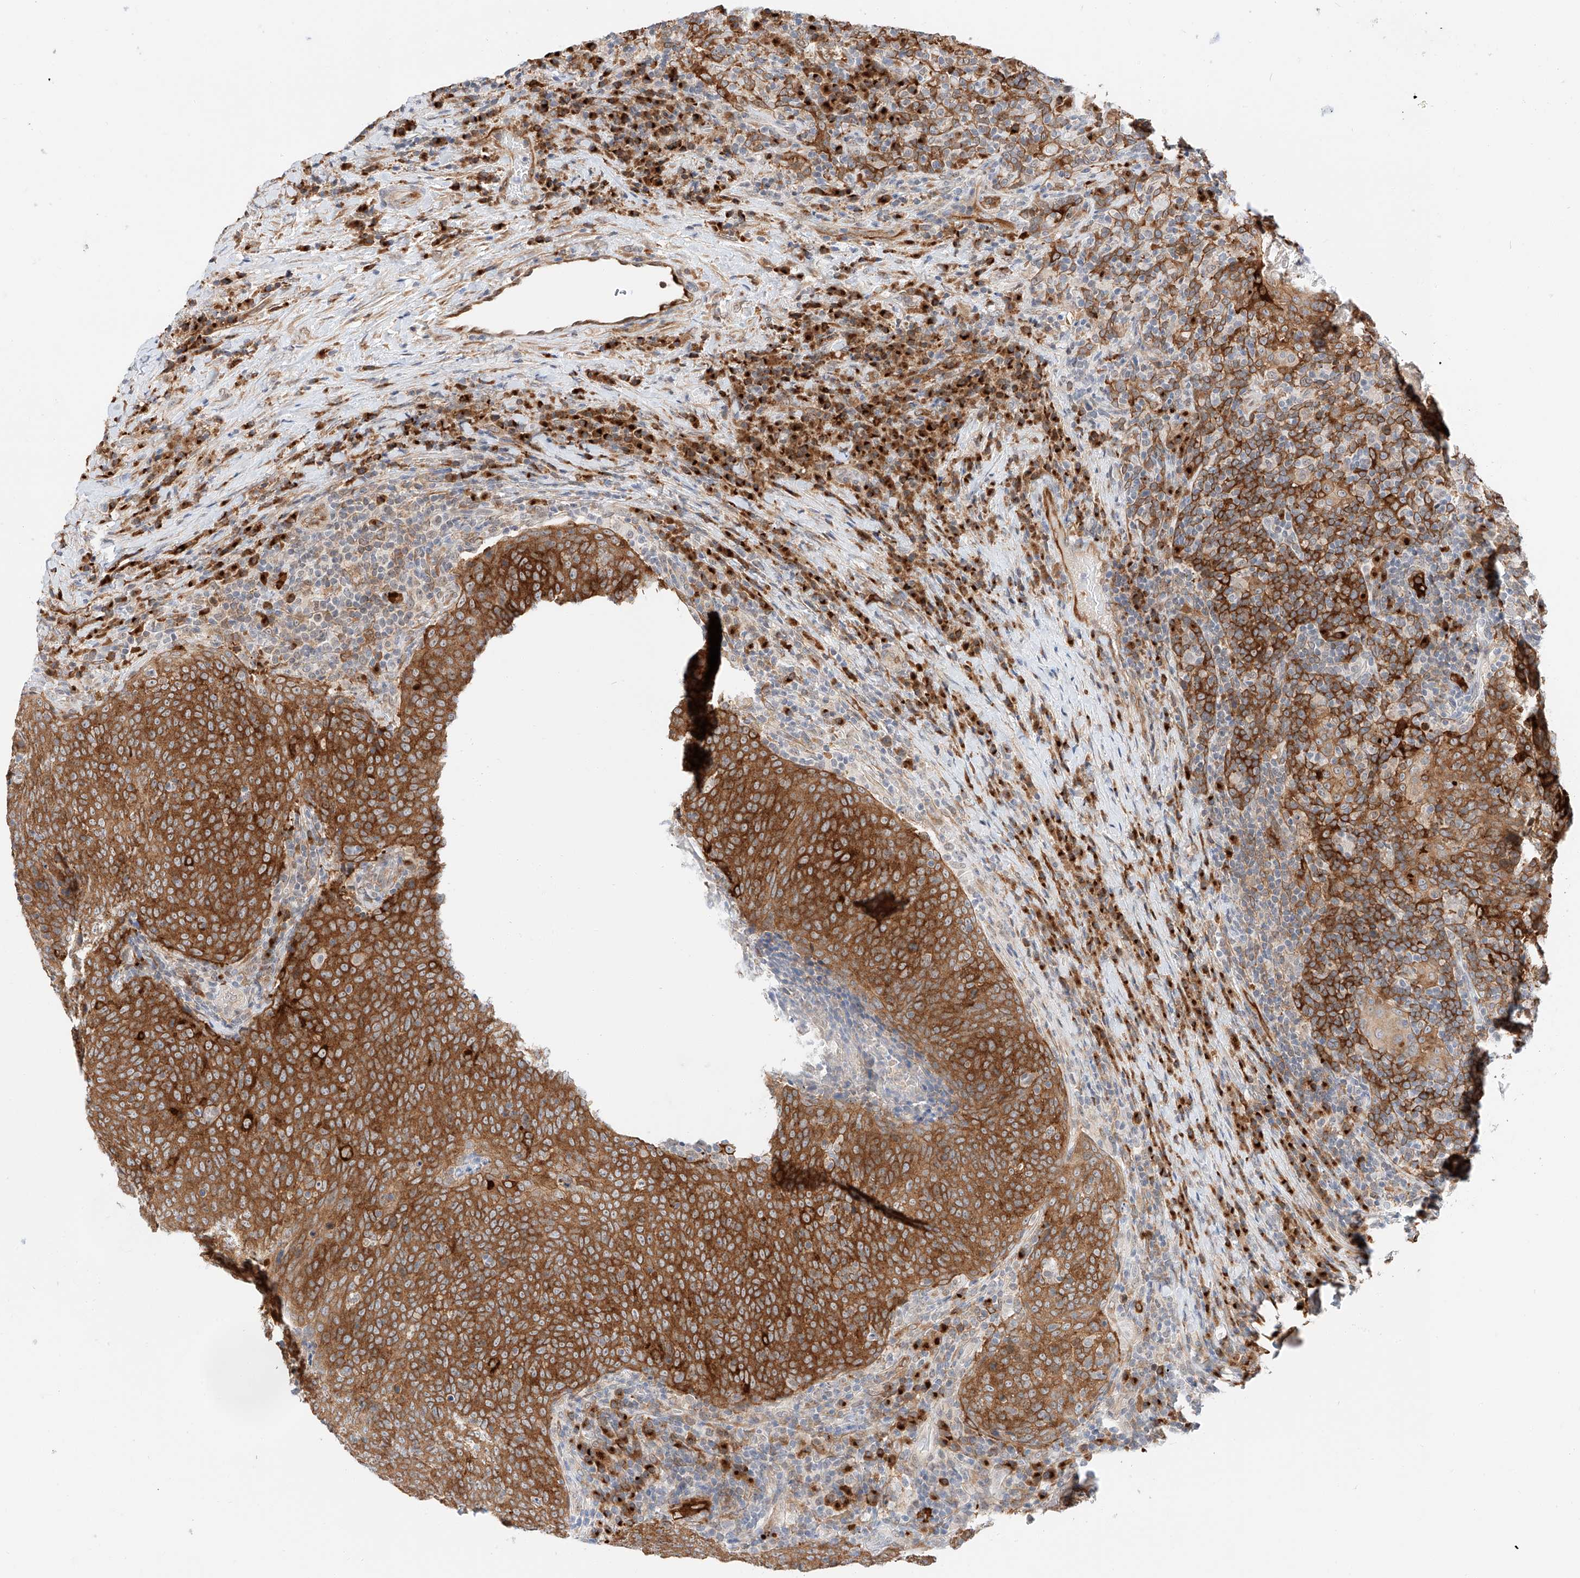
{"staining": {"intensity": "moderate", "quantity": ">75%", "location": "cytoplasmic/membranous"}, "tissue": "head and neck cancer", "cell_type": "Tumor cells", "image_type": "cancer", "snomed": [{"axis": "morphology", "description": "Squamous cell carcinoma, NOS"}, {"axis": "morphology", "description": "Squamous cell carcinoma, metastatic, NOS"}, {"axis": "topography", "description": "Lymph node"}, {"axis": "topography", "description": "Head-Neck"}], "caption": "Protein staining of head and neck cancer tissue shows moderate cytoplasmic/membranous expression in about >75% of tumor cells. (DAB IHC with brightfield microscopy, high magnification).", "gene": "CARMIL1", "patient": {"sex": "male", "age": 62}}